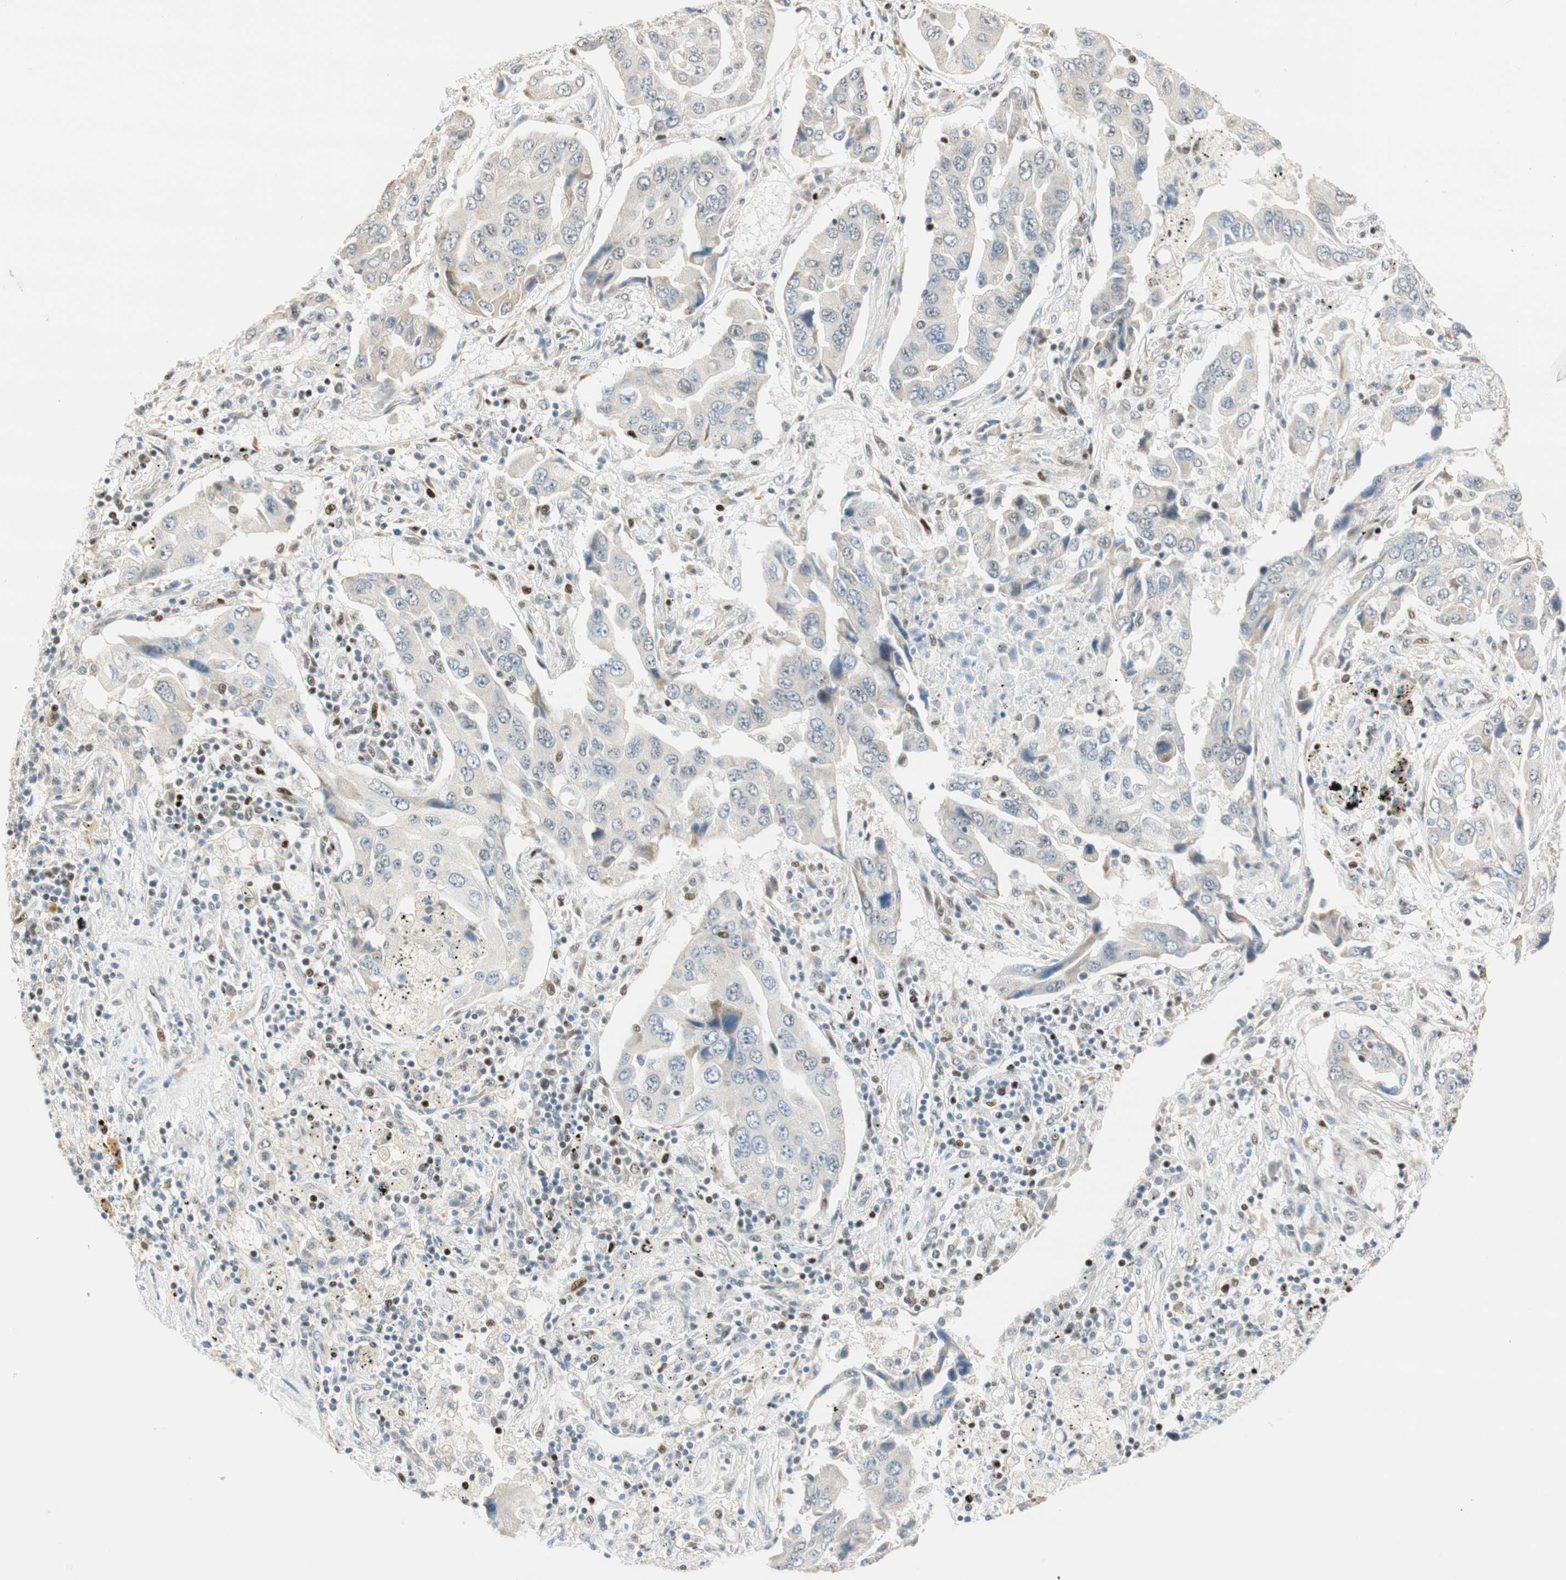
{"staining": {"intensity": "weak", "quantity": "<25%", "location": "cytoplasmic/membranous"}, "tissue": "lung cancer", "cell_type": "Tumor cells", "image_type": "cancer", "snomed": [{"axis": "morphology", "description": "Adenocarcinoma, NOS"}, {"axis": "topography", "description": "Lung"}], "caption": "This is a micrograph of immunohistochemistry (IHC) staining of lung adenocarcinoma, which shows no positivity in tumor cells.", "gene": "MSX2", "patient": {"sex": "female", "age": 65}}